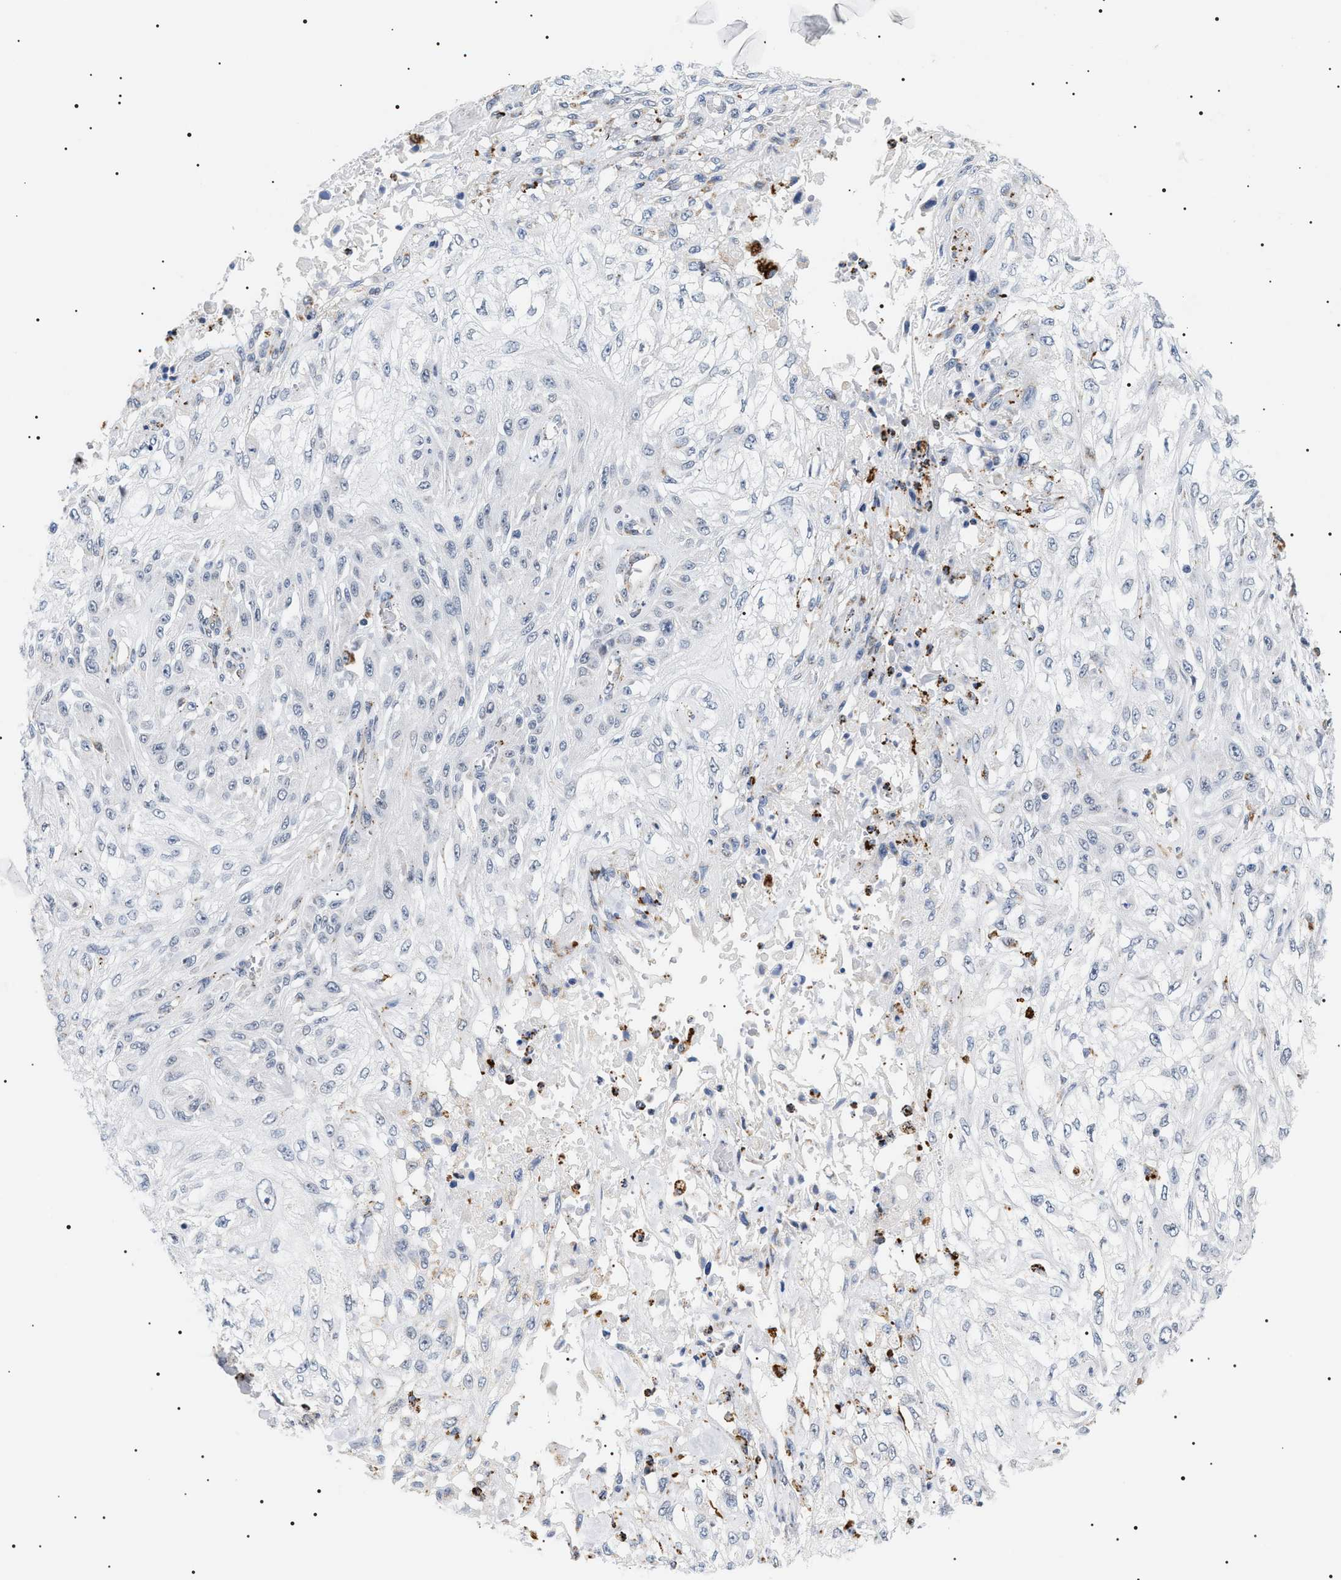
{"staining": {"intensity": "negative", "quantity": "none", "location": "none"}, "tissue": "skin cancer", "cell_type": "Tumor cells", "image_type": "cancer", "snomed": [{"axis": "morphology", "description": "Squamous cell carcinoma, NOS"}, {"axis": "morphology", "description": "Squamous cell carcinoma, metastatic, NOS"}, {"axis": "topography", "description": "Skin"}, {"axis": "topography", "description": "Lymph node"}], "caption": "An immunohistochemistry (IHC) micrograph of skin cancer (metastatic squamous cell carcinoma) is shown. There is no staining in tumor cells of skin cancer (metastatic squamous cell carcinoma). (Immunohistochemistry (ihc), brightfield microscopy, high magnification).", "gene": "HSD17B11", "patient": {"sex": "male", "age": 75}}